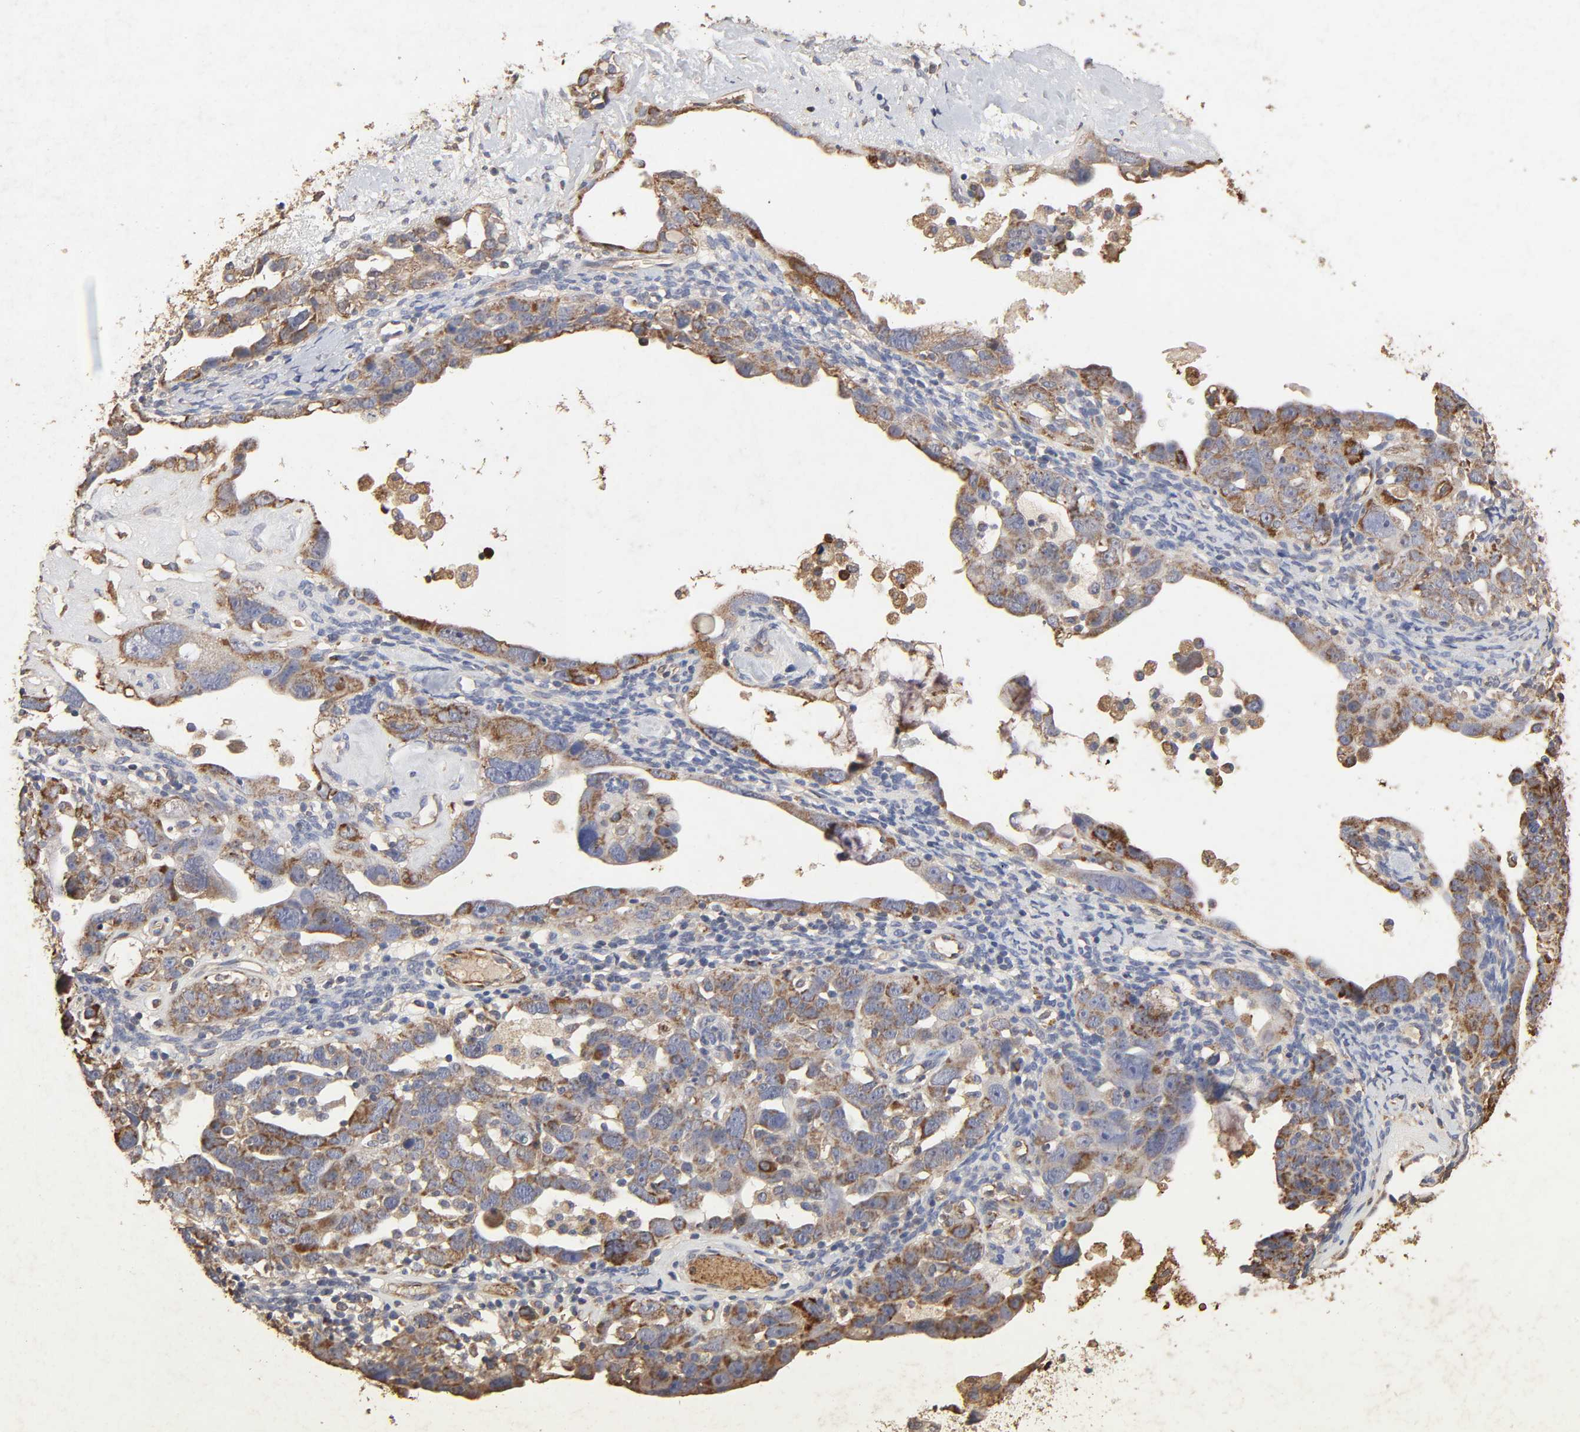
{"staining": {"intensity": "moderate", "quantity": ">75%", "location": "cytoplasmic/membranous"}, "tissue": "ovarian cancer", "cell_type": "Tumor cells", "image_type": "cancer", "snomed": [{"axis": "morphology", "description": "Cystadenocarcinoma, serous, NOS"}, {"axis": "topography", "description": "Ovary"}], "caption": "Brown immunohistochemical staining in human ovarian serous cystadenocarcinoma reveals moderate cytoplasmic/membranous positivity in approximately >75% of tumor cells.", "gene": "CYCS", "patient": {"sex": "female", "age": 66}}